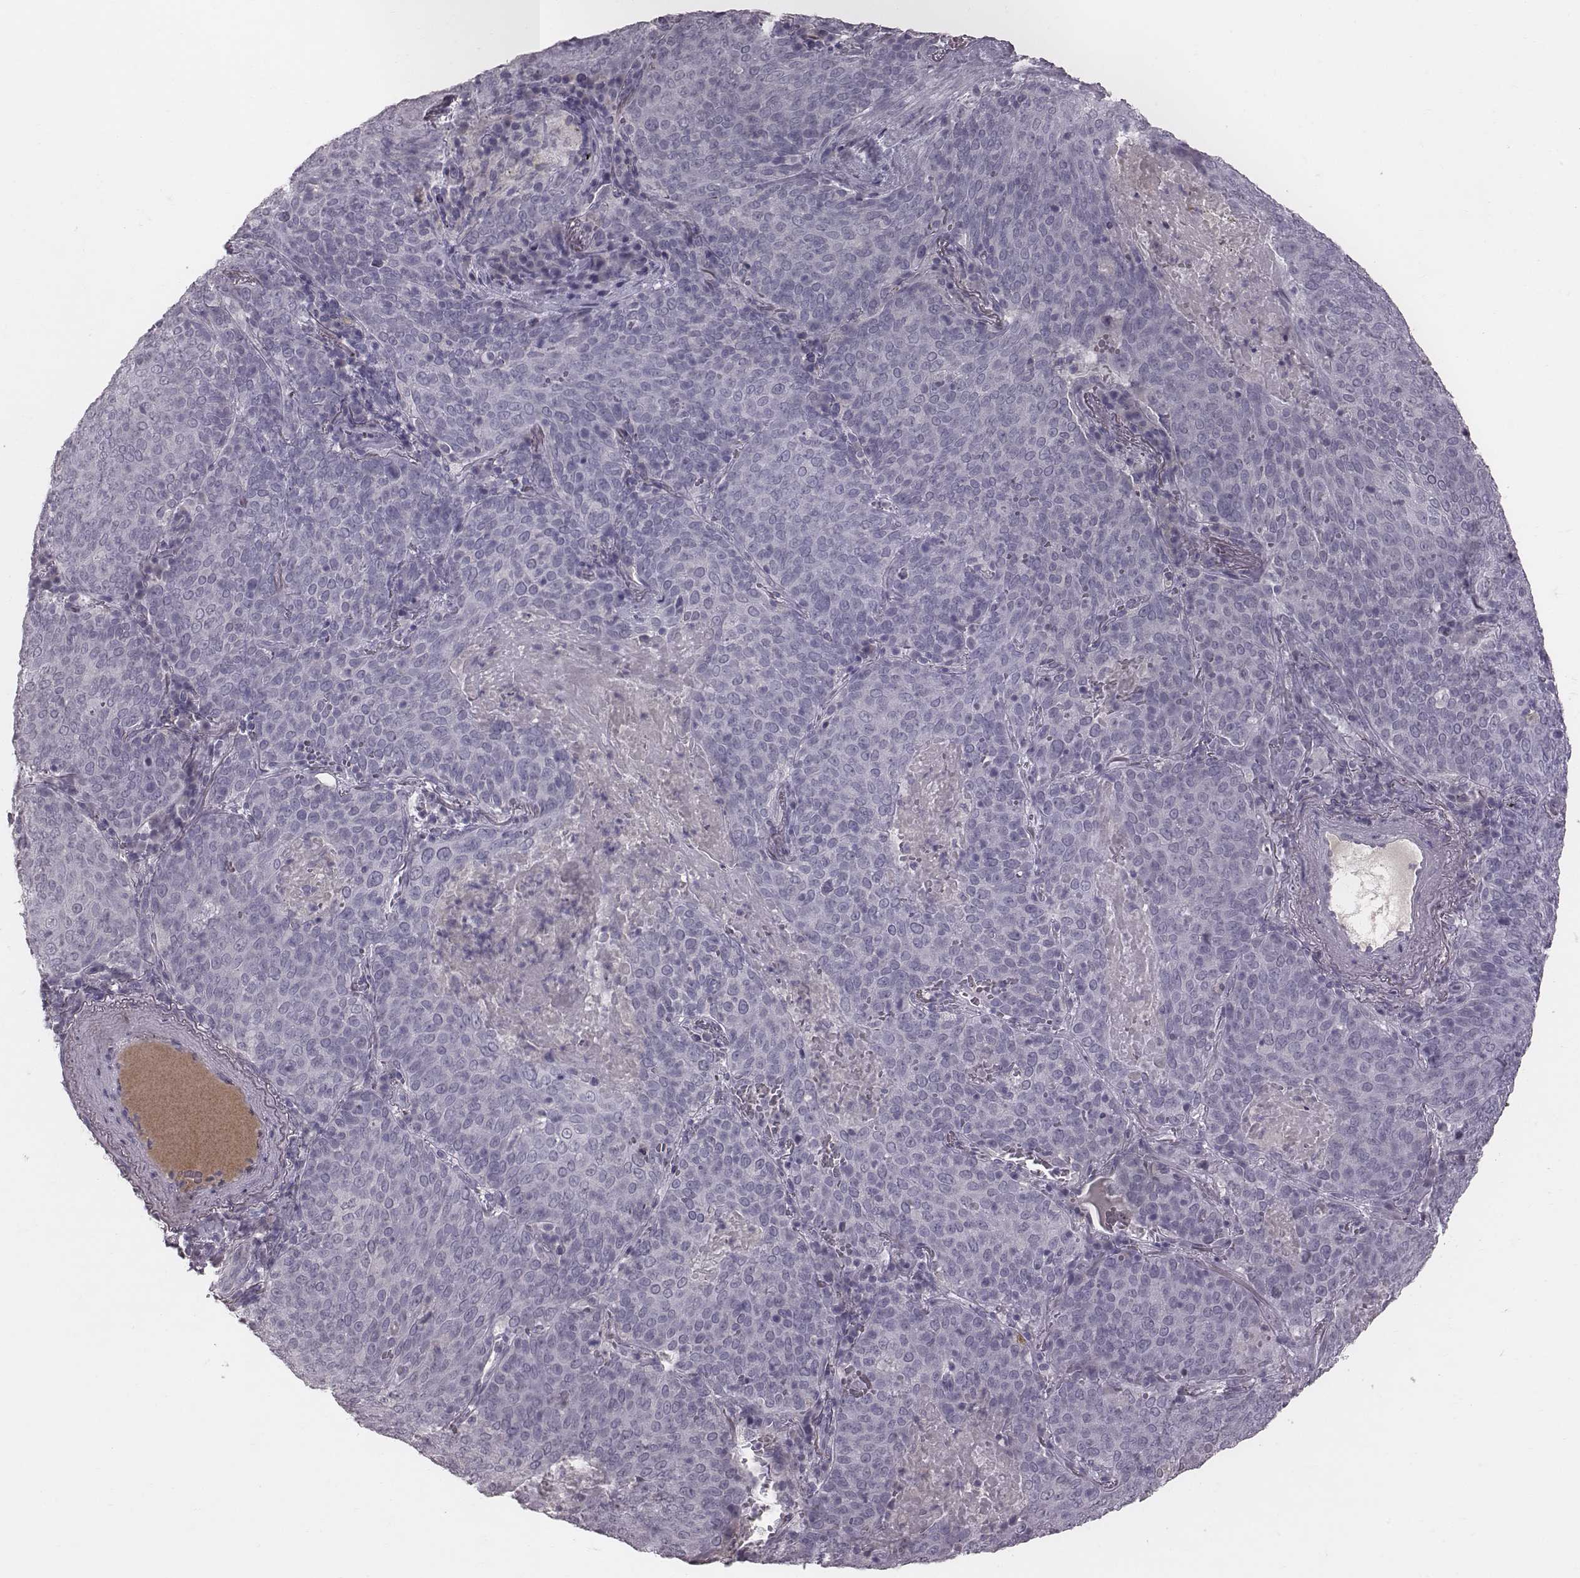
{"staining": {"intensity": "negative", "quantity": "none", "location": "none"}, "tissue": "lung cancer", "cell_type": "Tumor cells", "image_type": "cancer", "snomed": [{"axis": "morphology", "description": "Squamous cell carcinoma, NOS"}, {"axis": "topography", "description": "Lung"}], "caption": "Immunohistochemistry image of neoplastic tissue: human lung cancer (squamous cell carcinoma) stained with DAB (3,3'-diaminobenzidine) displays no significant protein staining in tumor cells. Brightfield microscopy of immunohistochemistry (IHC) stained with DAB (3,3'-diaminobenzidine) (brown) and hematoxylin (blue), captured at high magnification.", "gene": "CFTR", "patient": {"sex": "male", "age": 82}}